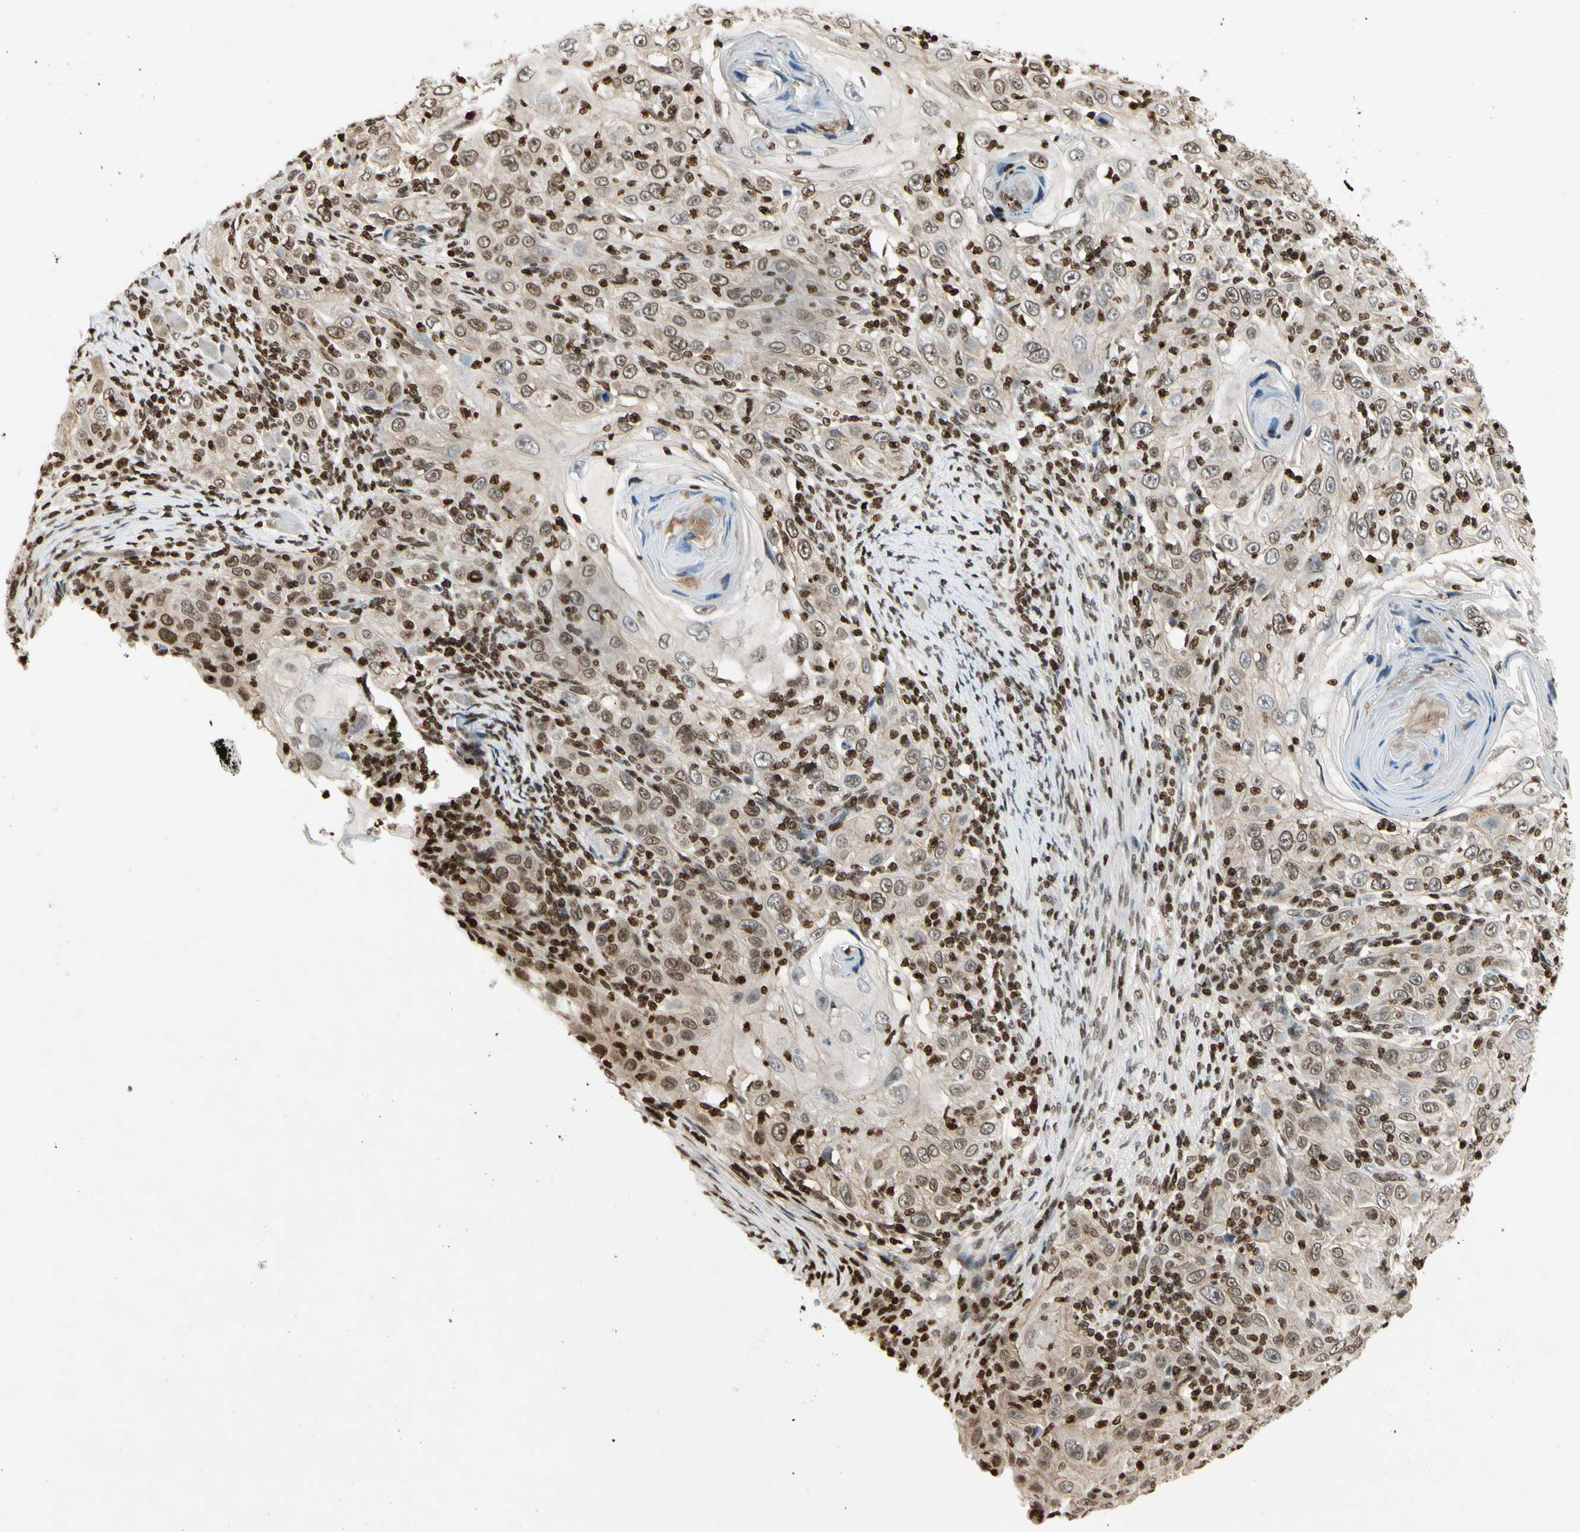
{"staining": {"intensity": "moderate", "quantity": "25%-75%", "location": "cytoplasmic/membranous,nuclear"}, "tissue": "skin cancer", "cell_type": "Tumor cells", "image_type": "cancer", "snomed": [{"axis": "morphology", "description": "Squamous cell carcinoma, NOS"}, {"axis": "topography", "description": "Skin"}], "caption": "Human skin cancer (squamous cell carcinoma) stained with a protein marker exhibits moderate staining in tumor cells.", "gene": "RORA", "patient": {"sex": "female", "age": 88}}